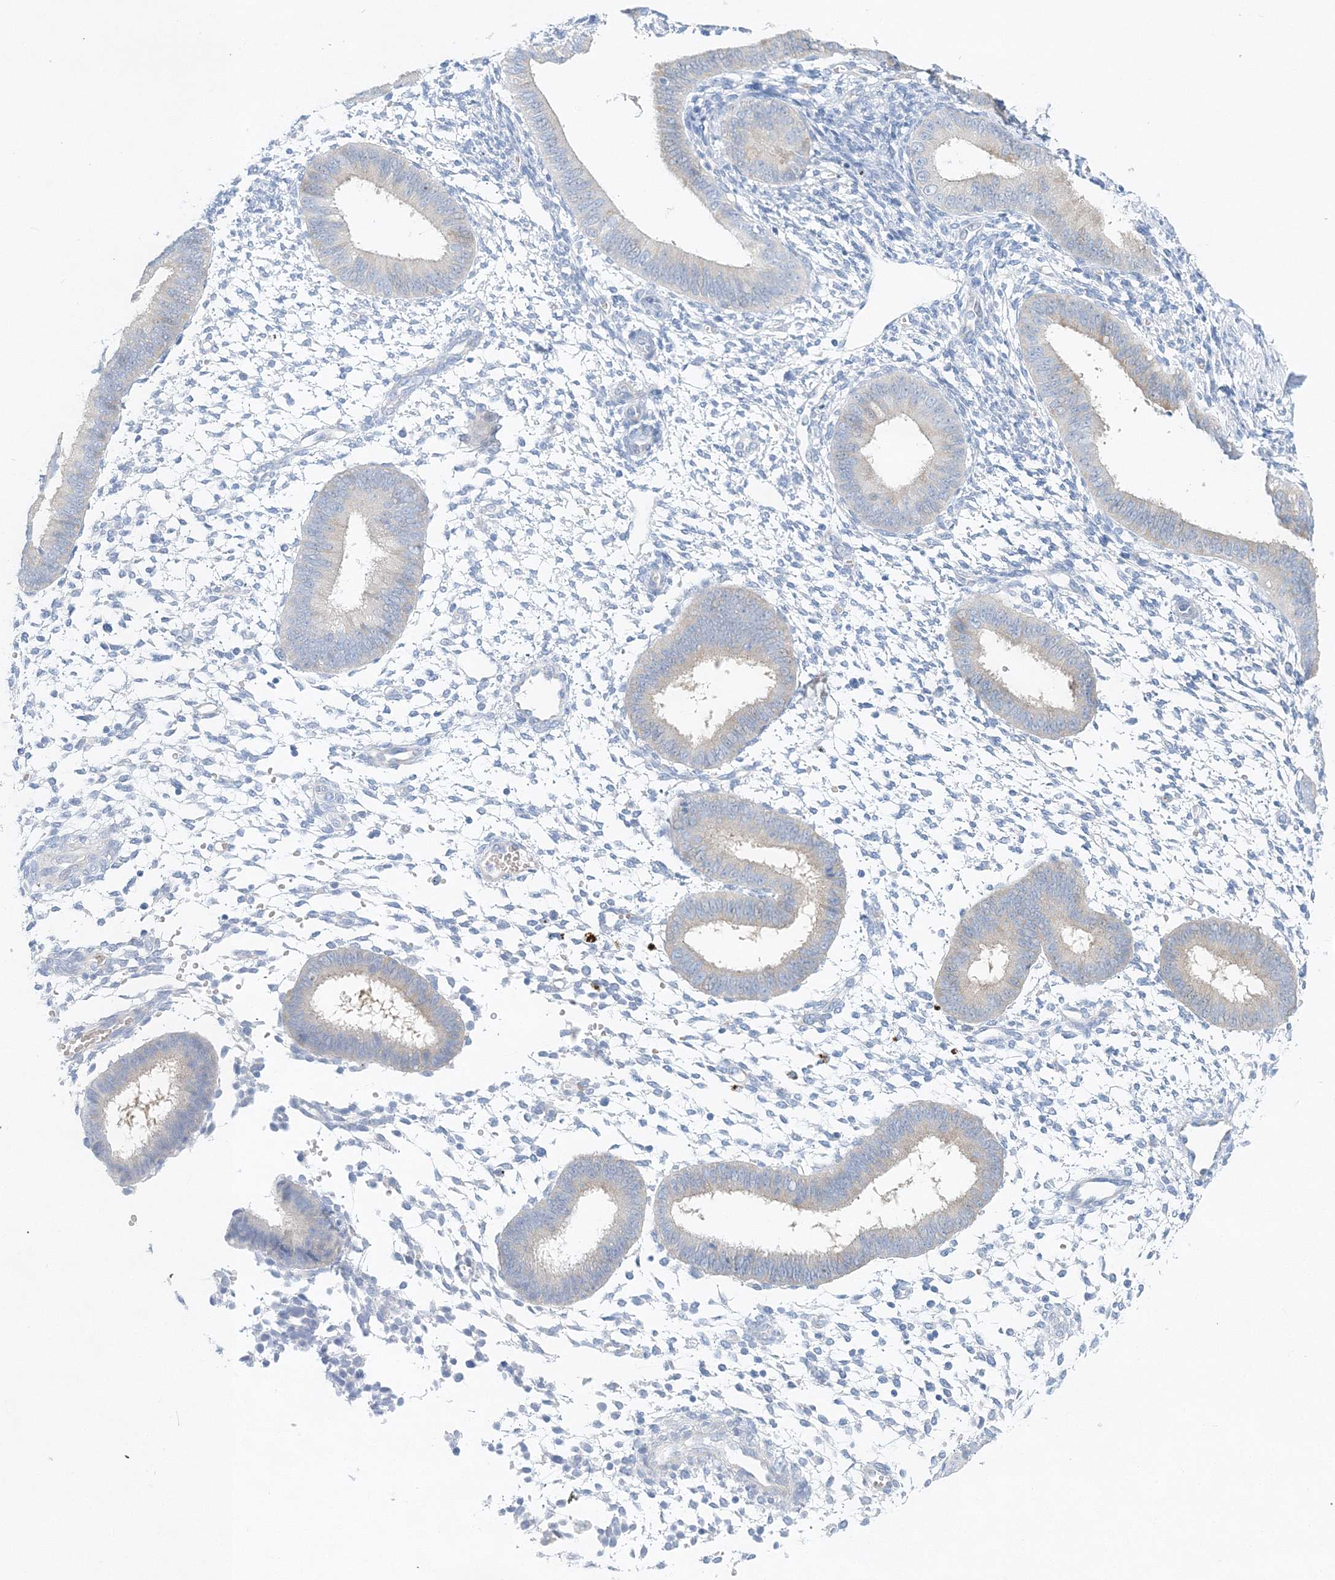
{"staining": {"intensity": "negative", "quantity": "none", "location": "none"}, "tissue": "endometrium", "cell_type": "Cells in endometrial stroma", "image_type": "normal", "snomed": [{"axis": "morphology", "description": "Normal tissue, NOS"}, {"axis": "topography", "description": "Uterus"}, {"axis": "topography", "description": "Endometrium"}], "caption": "This is a image of immunohistochemistry (IHC) staining of unremarkable endometrium, which shows no positivity in cells in endometrial stroma.", "gene": "VILL", "patient": {"sex": "female", "age": 48}}